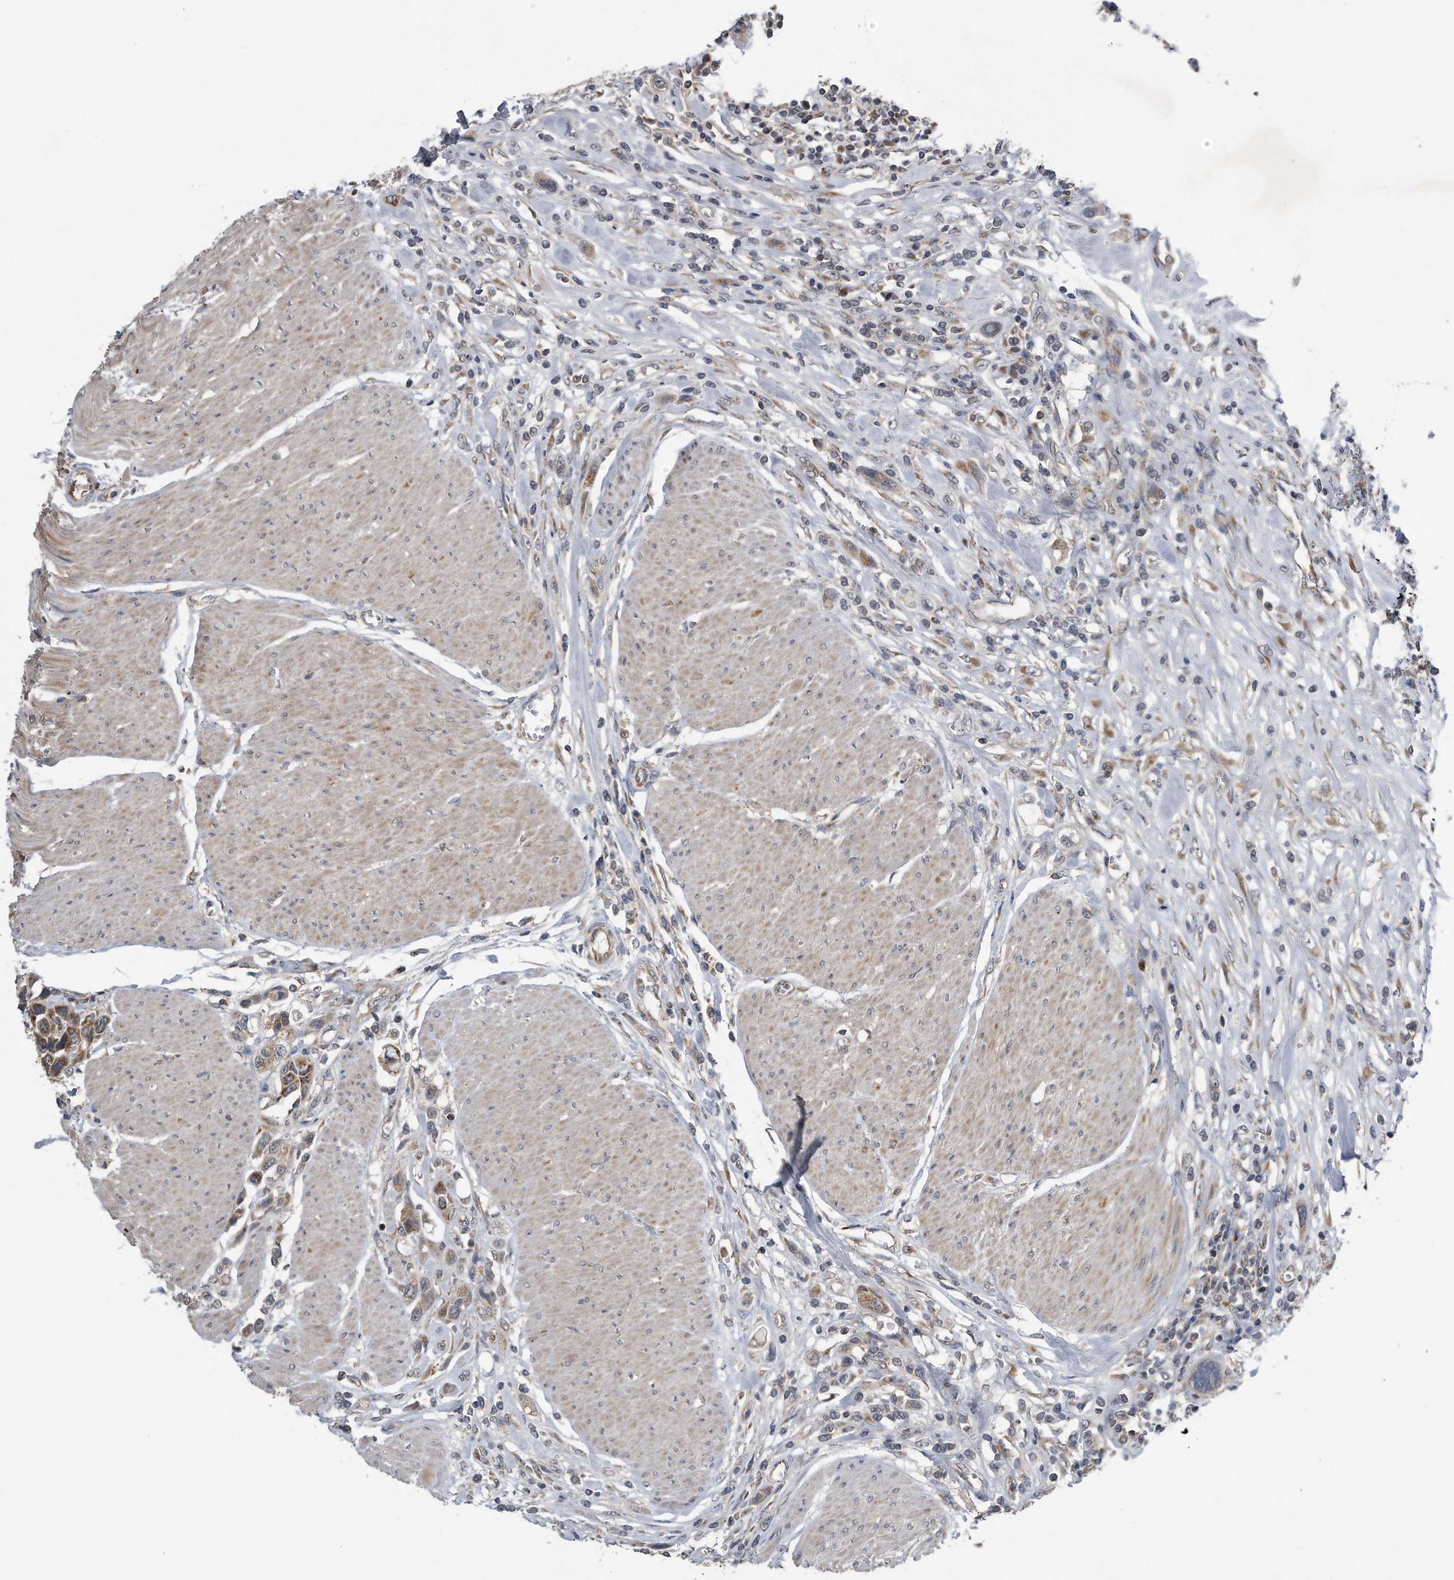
{"staining": {"intensity": "moderate", "quantity": ">75%", "location": "cytoplasmic/membranous"}, "tissue": "urothelial cancer", "cell_type": "Tumor cells", "image_type": "cancer", "snomed": [{"axis": "morphology", "description": "Urothelial carcinoma, High grade"}, {"axis": "topography", "description": "Urinary bladder"}], "caption": "IHC of urothelial cancer reveals medium levels of moderate cytoplasmic/membranous positivity in about >75% of tumor cells.", "gene": "LYRM4", "patient": {"sex": "male", "age": 50}}